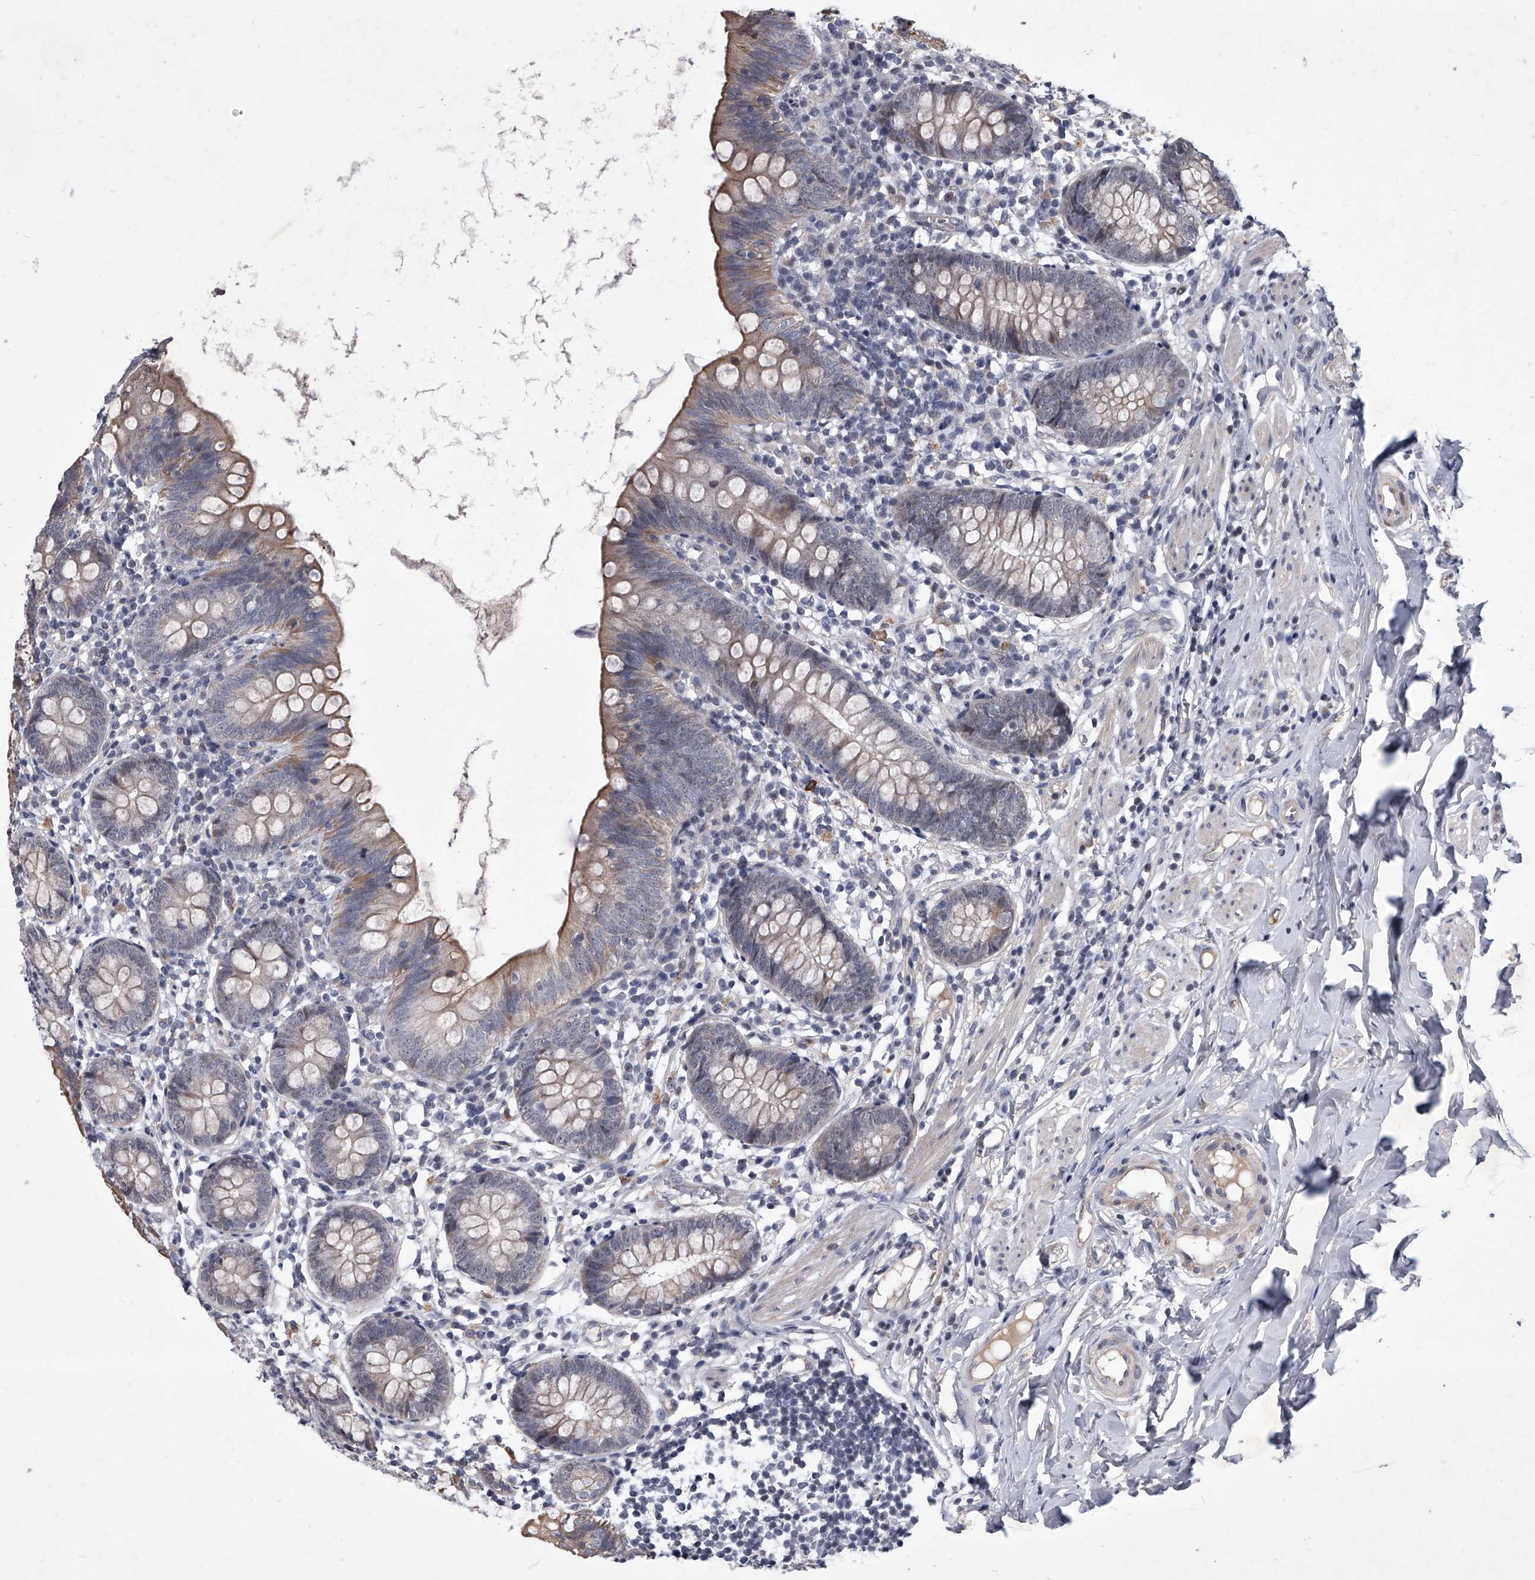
{"staining": {"intensity": "moderate", "quantity": "<25%", "location": "cytoplasmic/membranous"}, "tissue": "appendix", "cell_type": "Glandular cells", "image_type": "normal", "snomed": [{"axis": "morphology", "description": "Normal tissue, NOS"}, {"axis": "topography", "description": "Appendix"}], "caption": "Immunohistochemical staining of unremarkable human appendix exhibits moderate cytoplasmic/membranous protein staining in about <25% of glandular cells.", "gene": "ZNF76", "patient": {"sex": "female", "age": 62}}